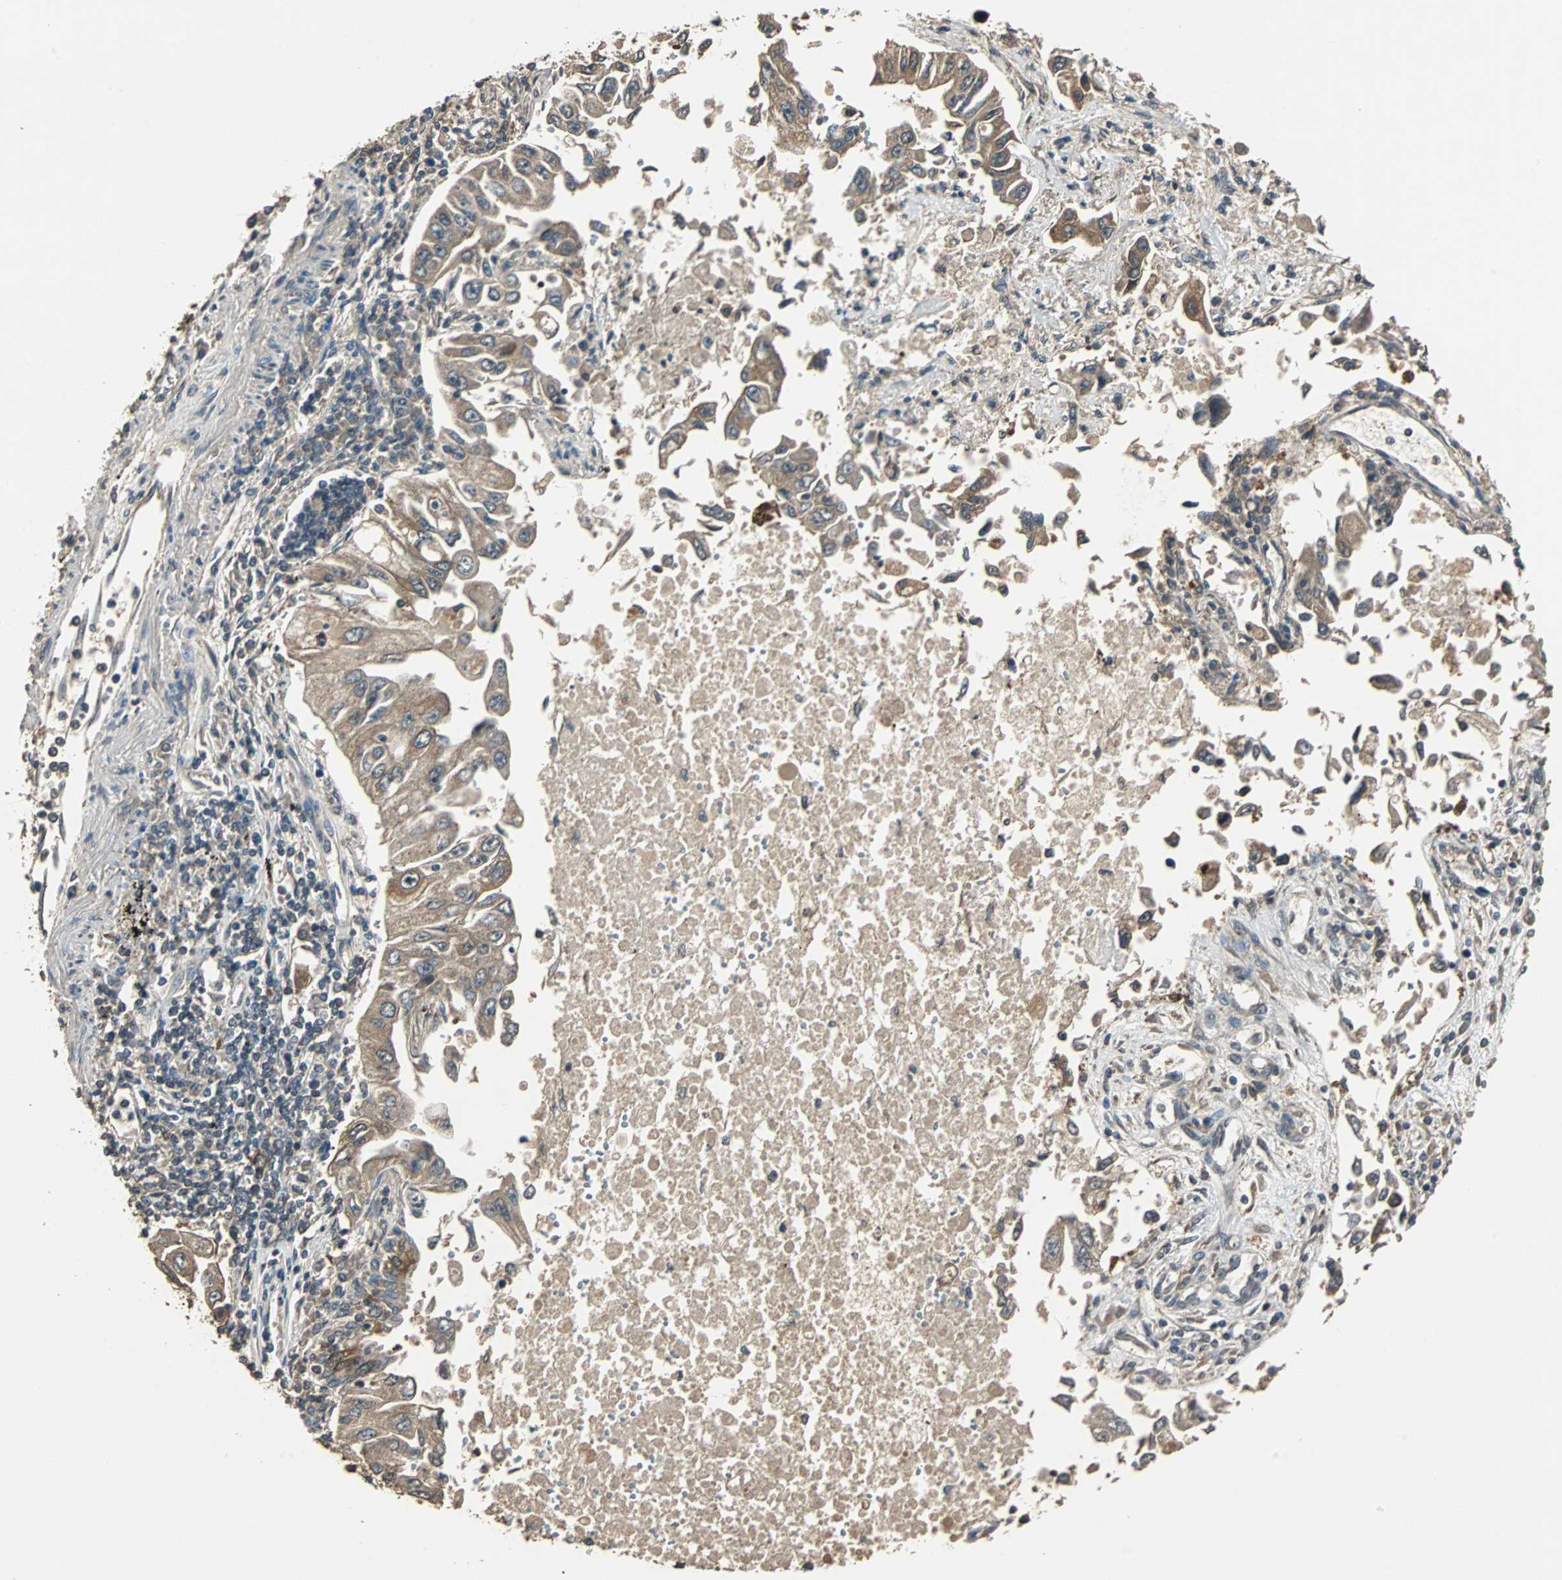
{"staining": {"intensity": "weak", "quantity": ">75%", "location": "cytoplasmic/membranous"}, "tissue": "lung cancer", "cell_type": "Tumor cells", "image_type": "cancer", "snomed": [{"axis": "morphology", "description": "Adenocarcinoma, NOS"}, {"axis": "topography", "description": "Lung"}], "caption": "This is a micrograph of immunohistochemistry (IHC) staining of lung cancer, which shows weak expression in the cytoplasmic/membranous of tumor cells.", "gene": "ABHD2", "patient": {"sex": "male", "age": 84}}